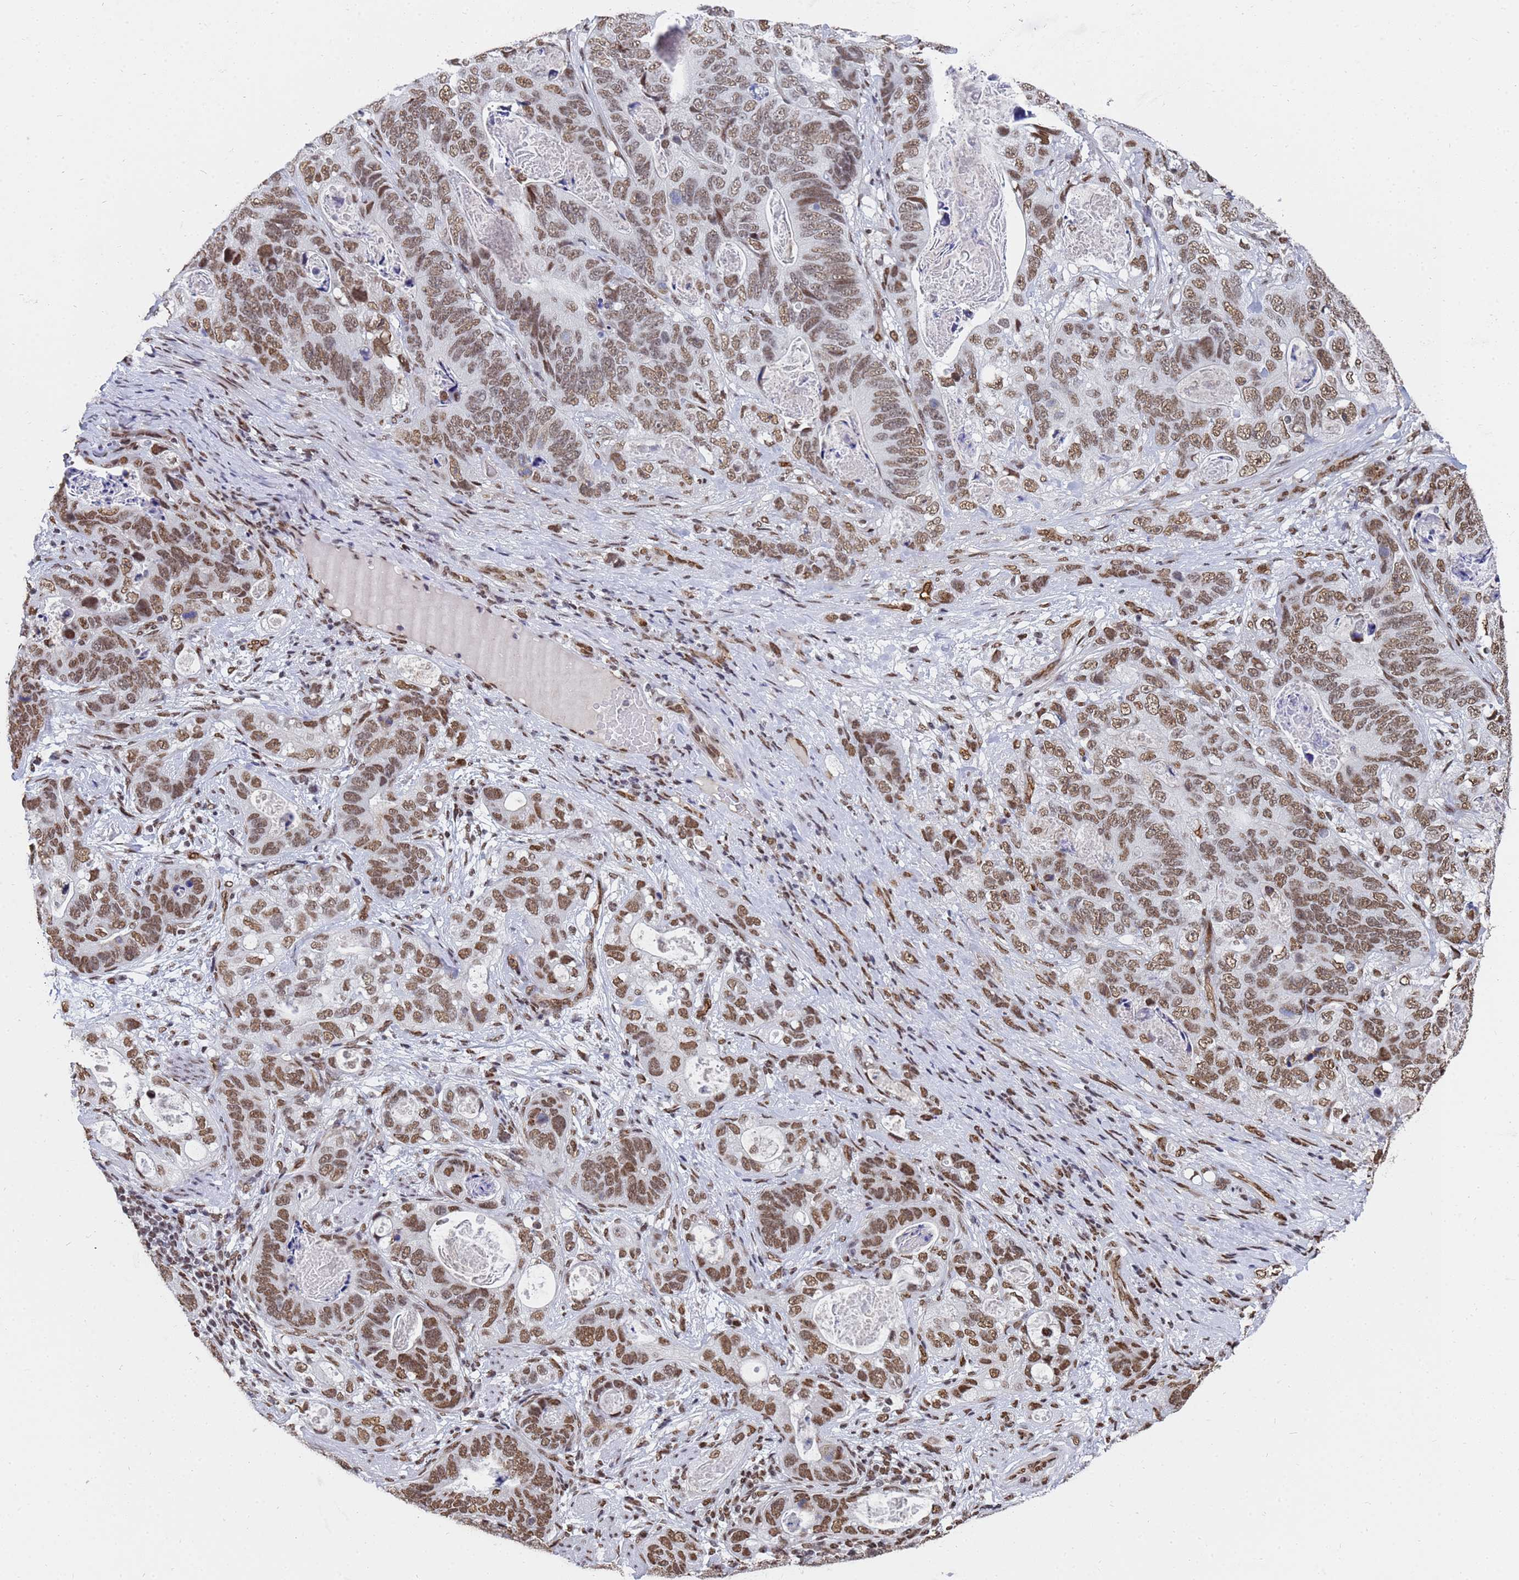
{"staining": {"intensity": "moderate", "quantity": ">75%", "location": "nuclear"}, "tissue": "stomach cancer", "cell_type": "Tumor cells", "image_type": "cancer", "snomed": [{"axis": "morphology", "description": "Normal tissue, NOS"}, {"axis": "morphology", "description": "Adenocarcinoma, NOS"}, {"axis": "topography", "description": "Stomach"}], "caption": "Brown immunohistochemical staining in human stomach cancer exhibits moderate nuclear staining in approximately >75% of tumor cells.", "gene": "RAVER2", "patient": {"sex": "female", "age": 89}}